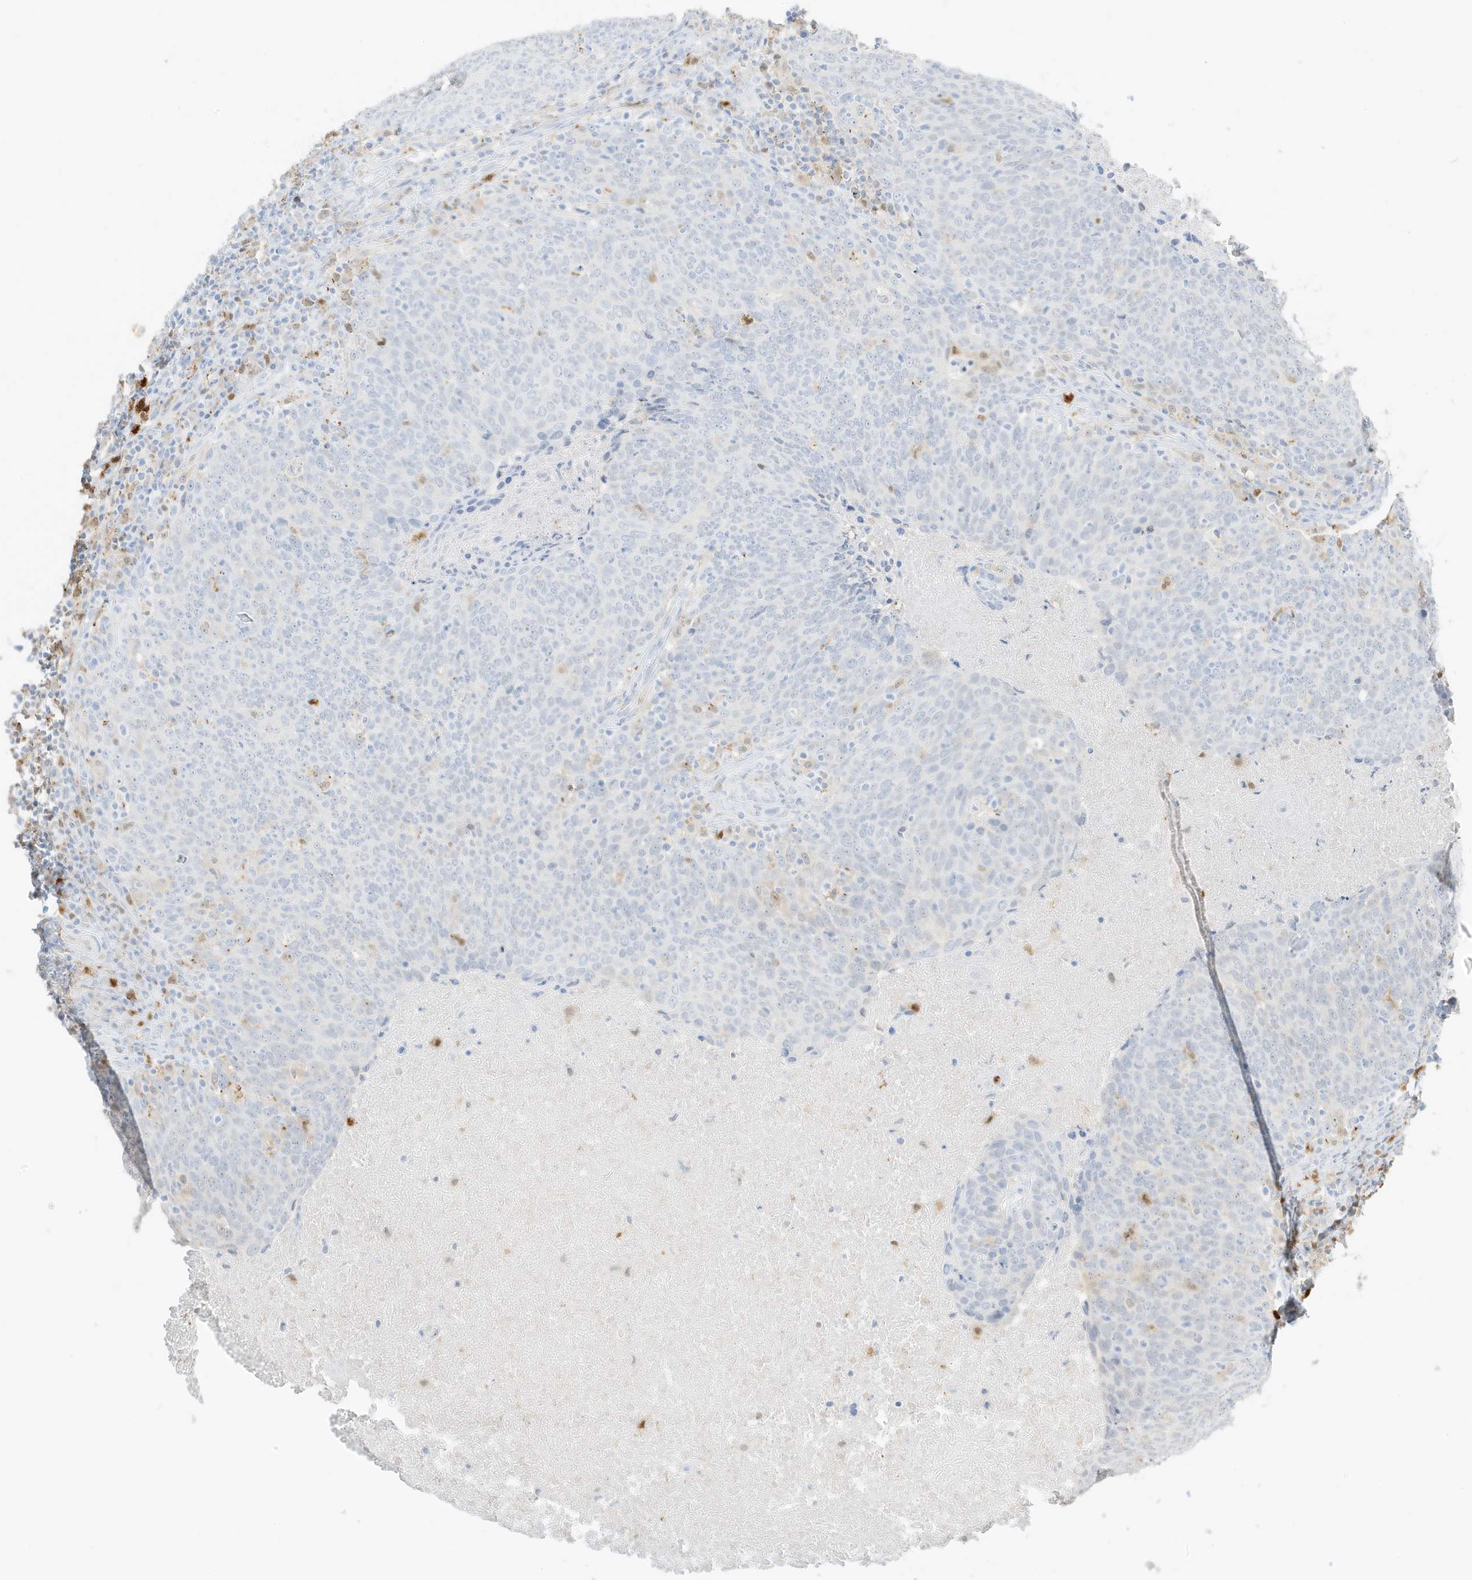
{"staining": {"intensity": "negative", "quantity": "none", "location": "none"}, "tissue": "head and neck cancer", "cell_type": "Tumor cells", "image_type": "cancer", "snomed": [{"axis": "morphology", "description": "Squamous cell carcinoma, NOS"}, {"axis": "morphology", "description": "Squamous cell carcinoma, metastatic, NOS"}, {"axis": "topography", "description": "Lymph node"}, {"axis": "topography", "description": "Head-Neck"}], "caption": "Immunohistochemistry (IHC) of human head and neck cancer reveals no positivity in tumor cells.", "gene": "GCA", "patient": {"sex": "male", "age": 62}}